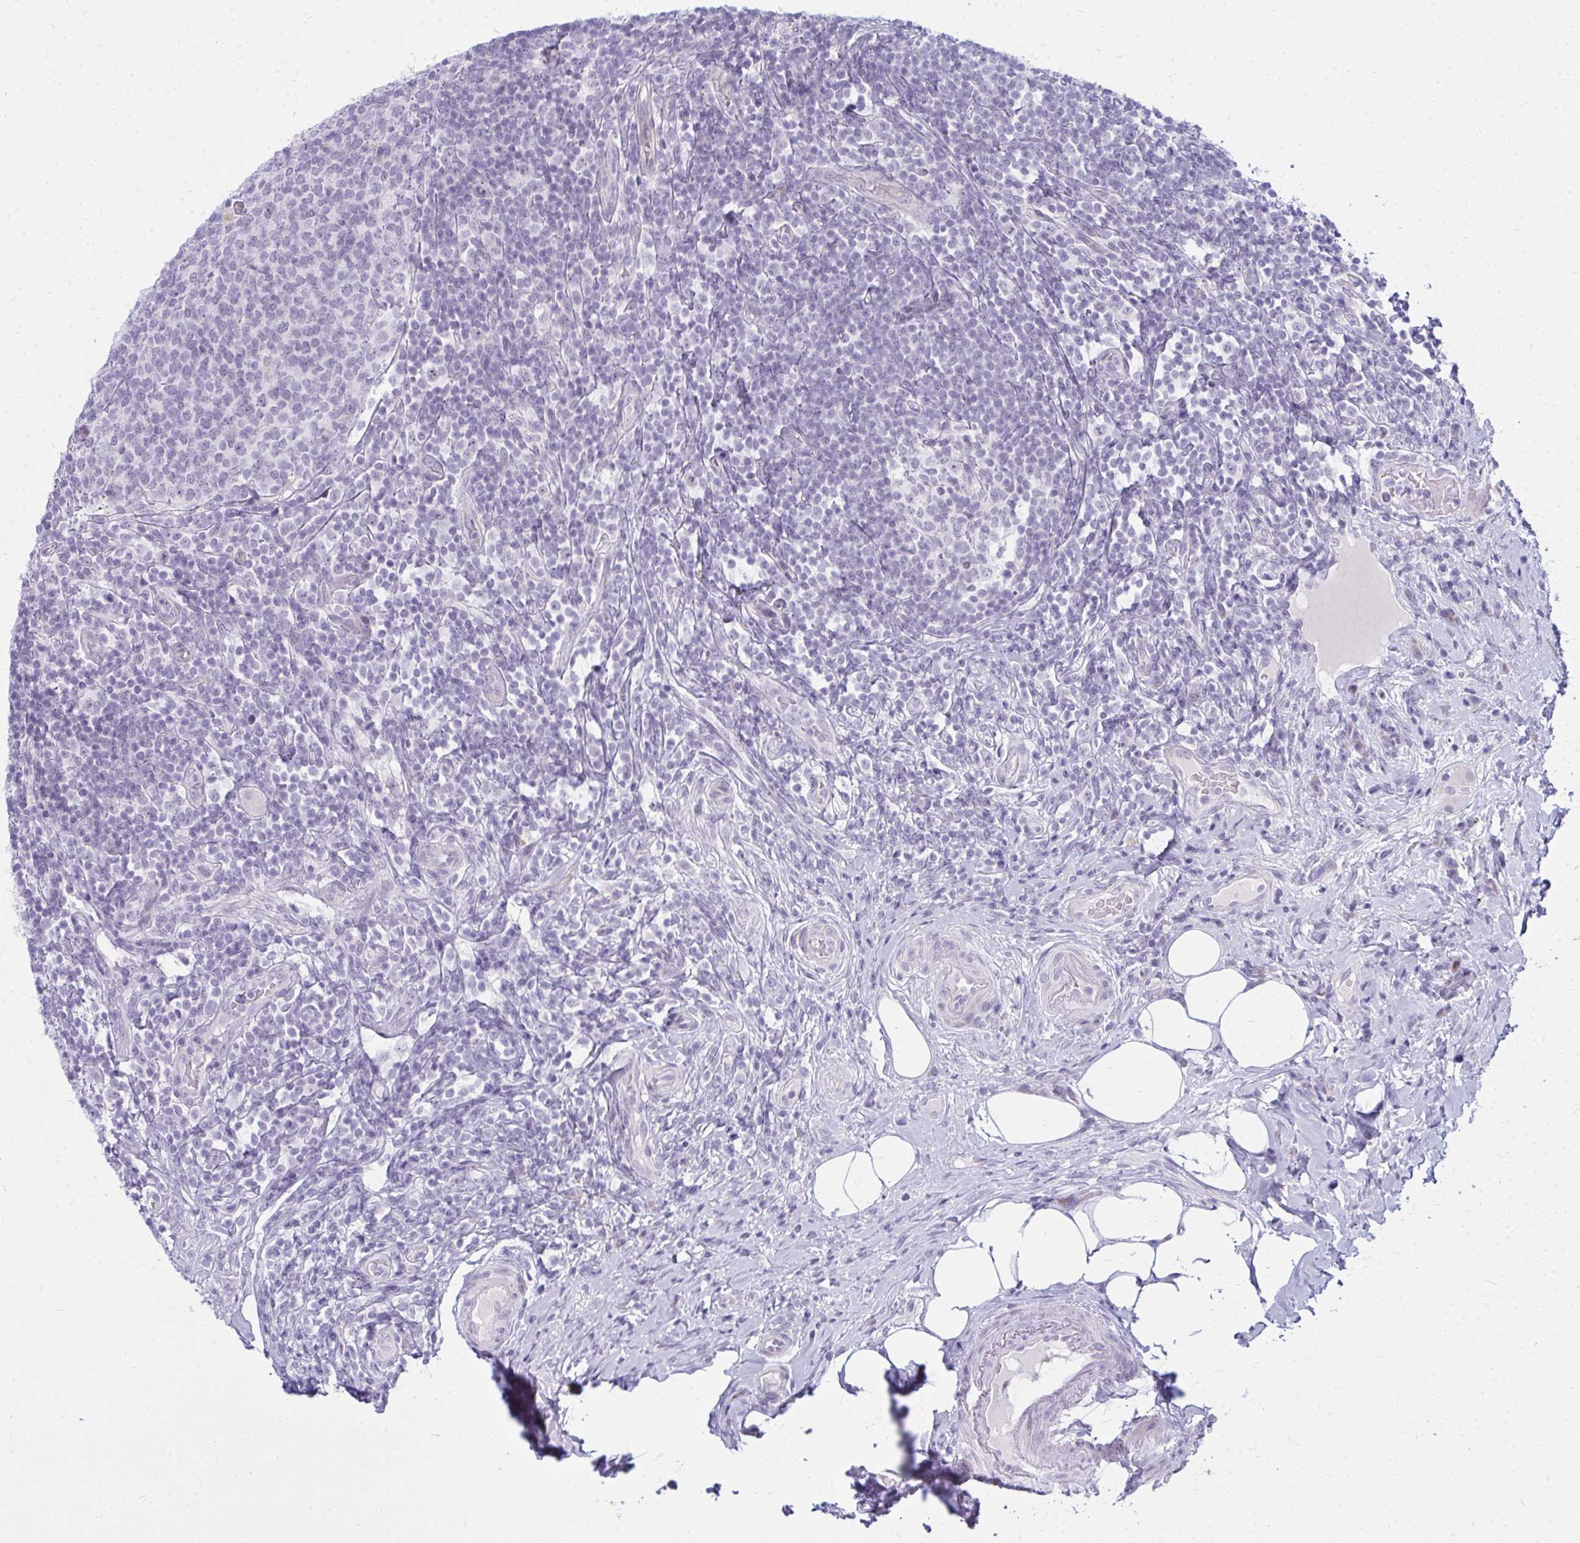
{"staining": {"intensity": "moderate", "quantity": ">75%", "location": "cytoplasmic/membranous"}, "tissue": "appendix", "cell_type": "Glandular cells", "image_type": "normal", "snomed": [{"axis": "morphology", "description": "Normal tissue, NOS"}, {"axis": "topography", "description": "Appendix"}], "caption": "Brown immunohistochemical staining in unremarkable appendix reveals moderate cytoplasmic/membranous positivity in approximately >75% of glandular cells. (DAB IHC with brightfield microscopy, high magnification).", "gene": "ZSCAN25", "patient": {"sex": "female", "age": 43}}